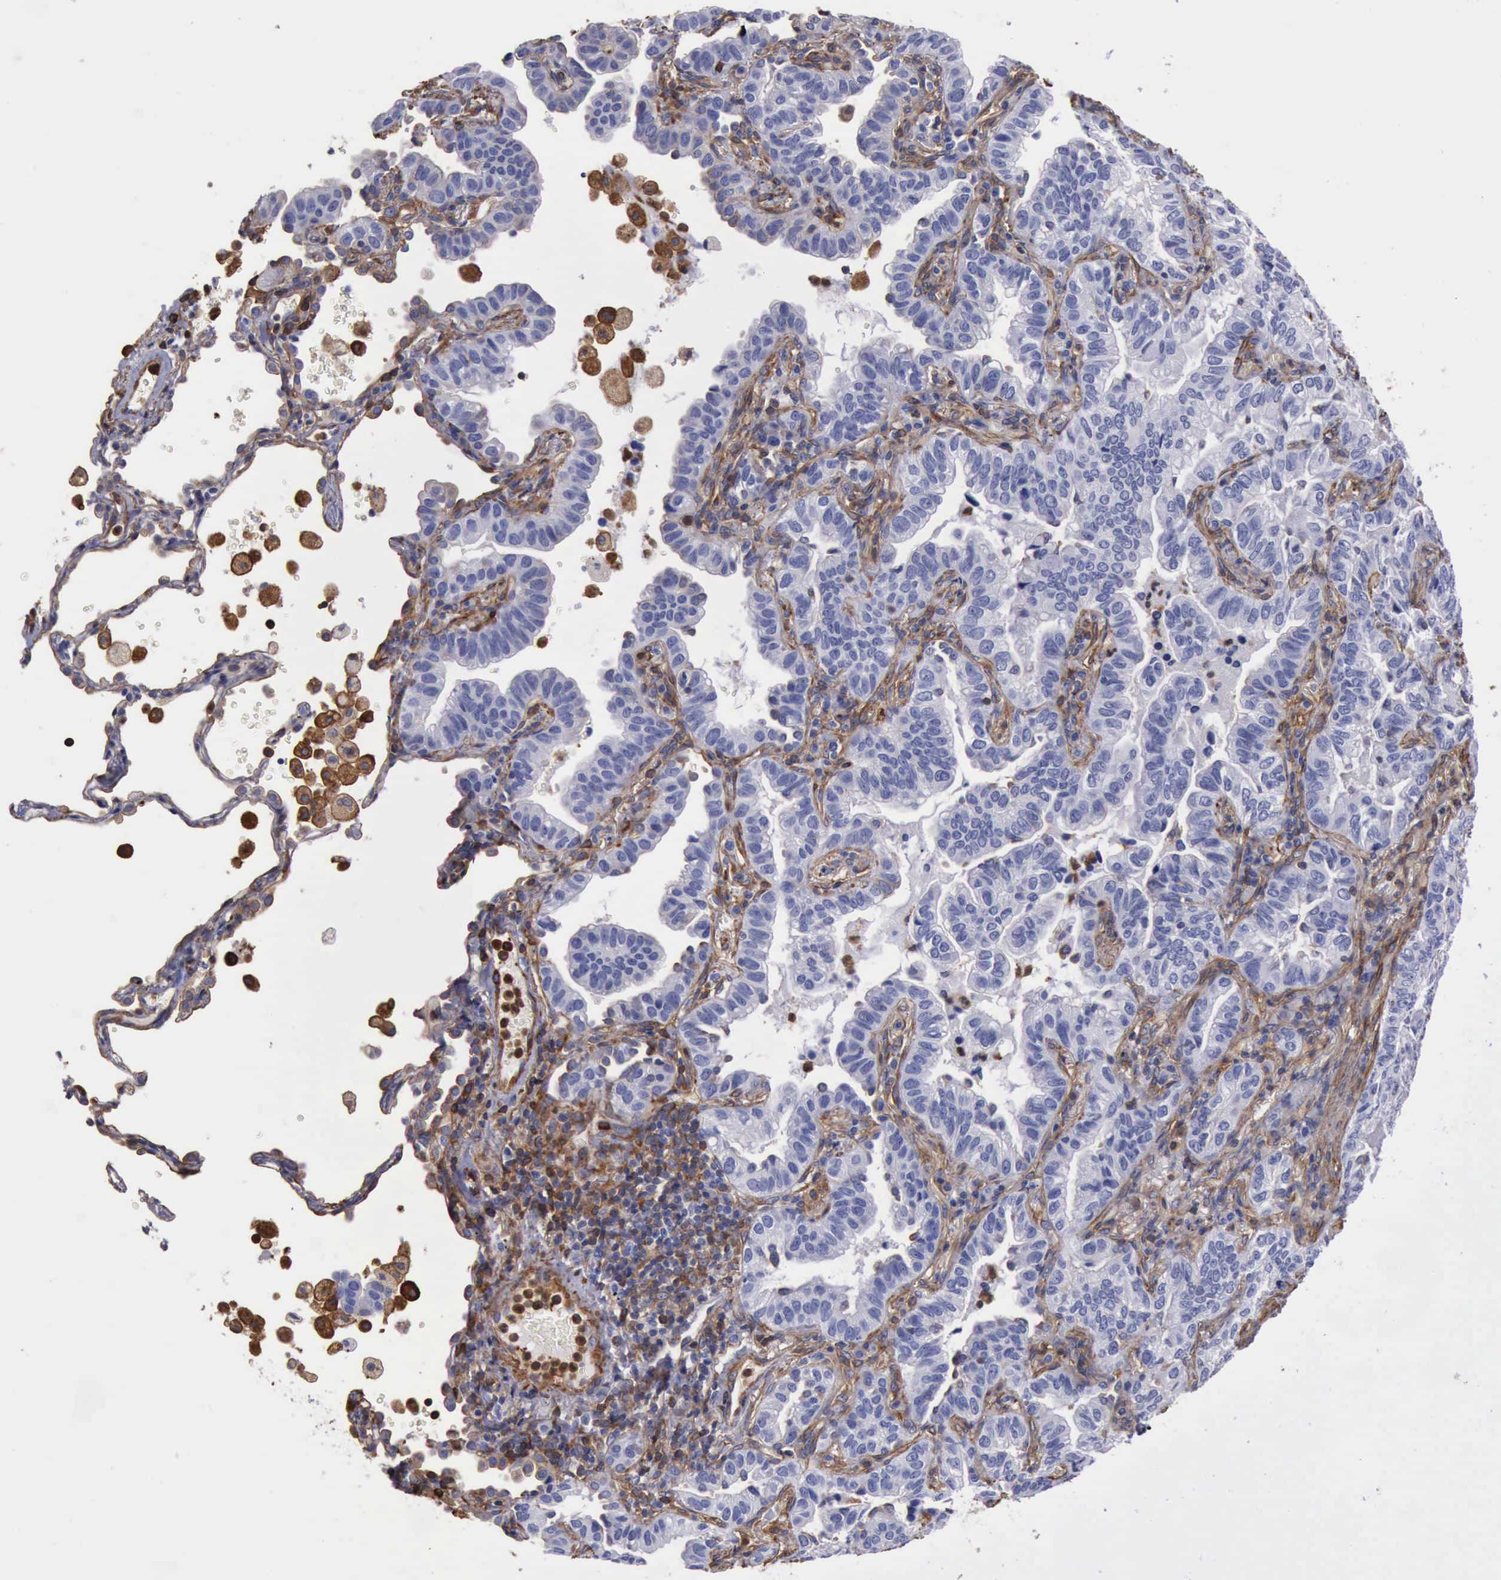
{"staining": {"intensity": "negative", "quantity": "none", "location": "none"}, "tissue": "lung cancer", "cell_type": "Tumor cells", "image_type": "cancer", "snomed": [{"axis": "morphology", "description": "Adenocarcinoma, NOS"}, {"axis": "topography", "description": "Lung"}], "caption": "The histopathology image exhibits no significant expression in tumor cells of lung adenocarcinoma.", "gene": "FLNA", "patient": {"sex": "female", "age": 50}}